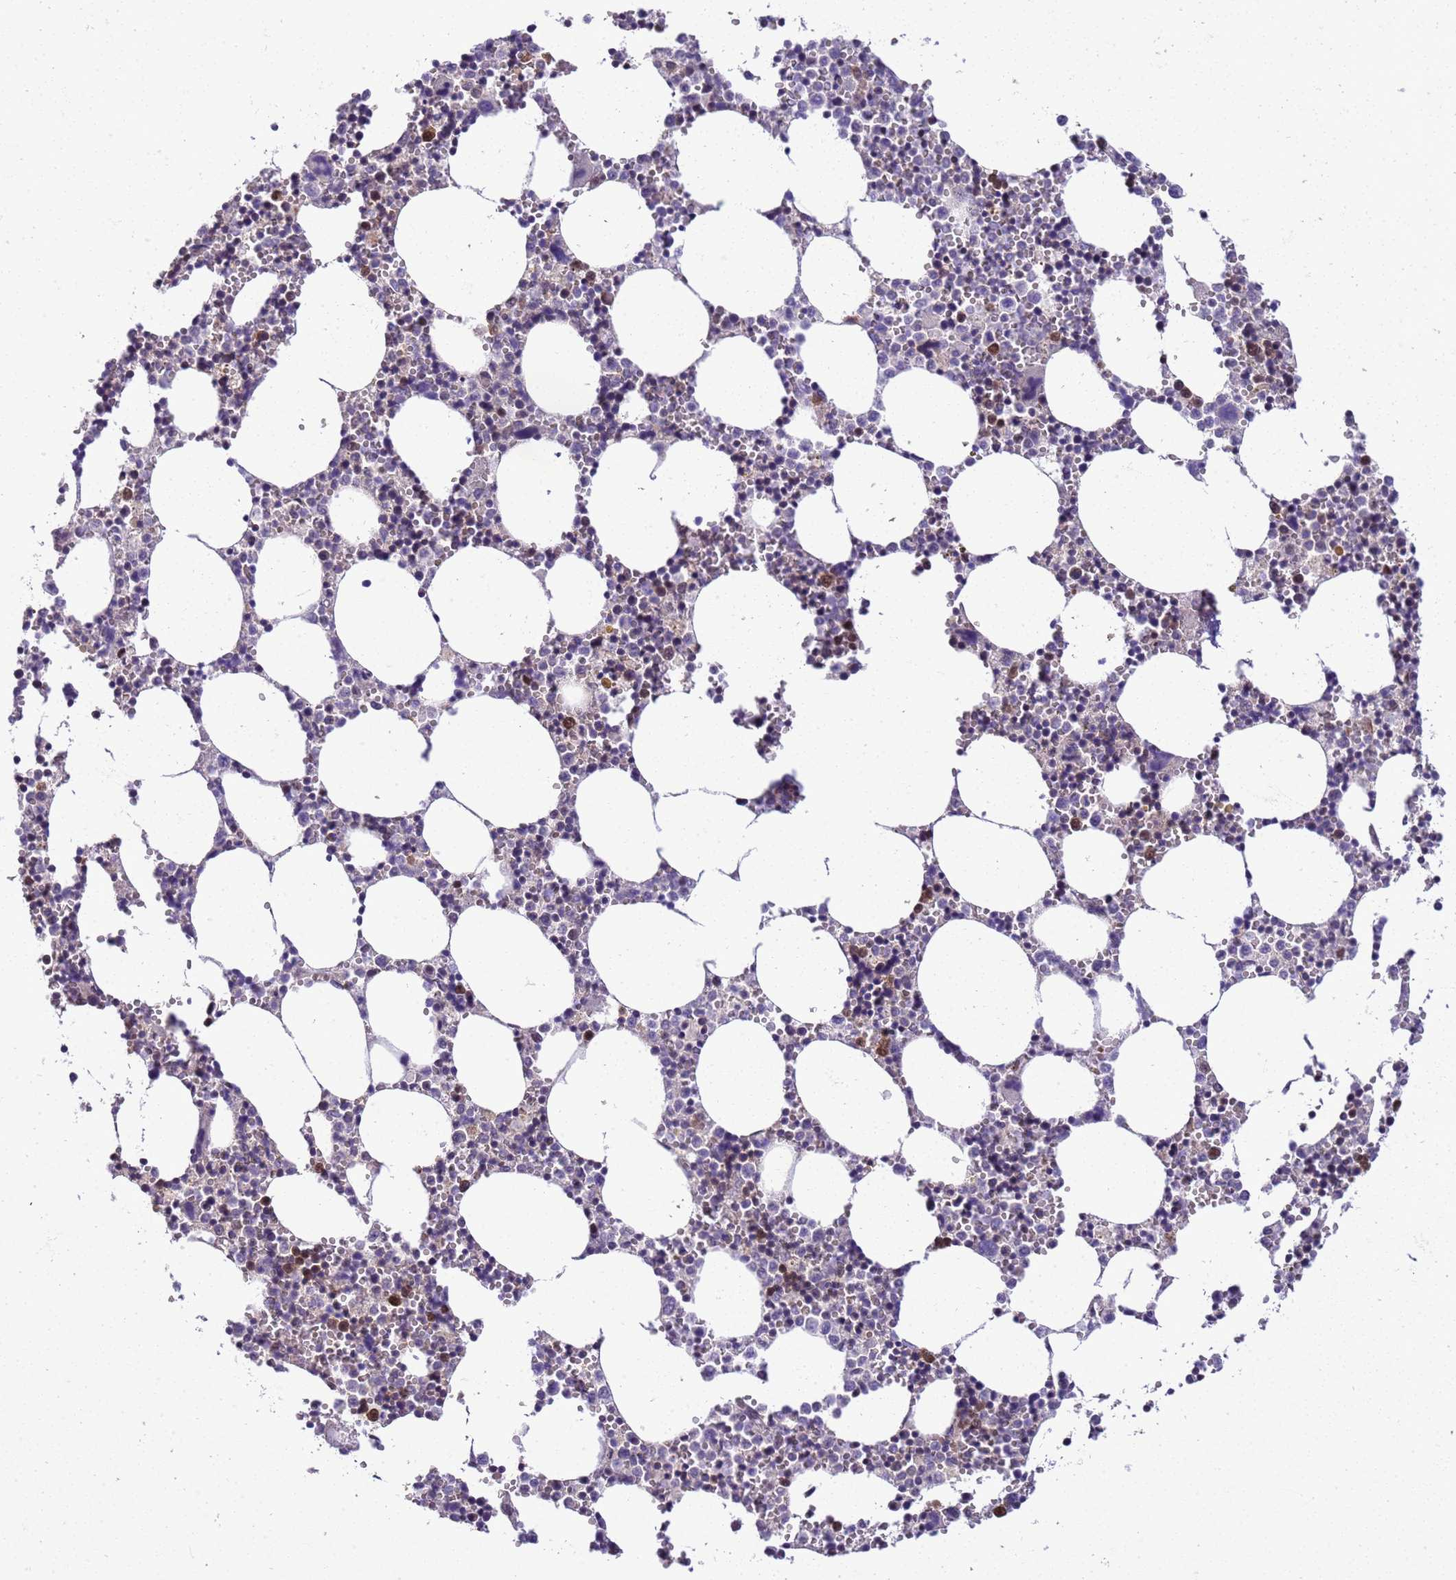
{"staining": {"intensity": "moderate", "quantity": "<25%", "location": "cytoplasmic/membranous"}, "tissue": "bone marrow", "cell_type": "Hematopoietic cells", "image_type": "normal", "snomed": [{"axis": "morphology", "description": "Normal tissue, NOS"}, {"axis": "topography", "description": "Bone marrow"}], "caption": "Hematopoietic cells show low levels of moderate cytoplasmic/membranous staining in approximately <25% of cells in unremarkable bone marrow.", "gene": "DDI2", "patient": {"sex": "female", "age": 64}}